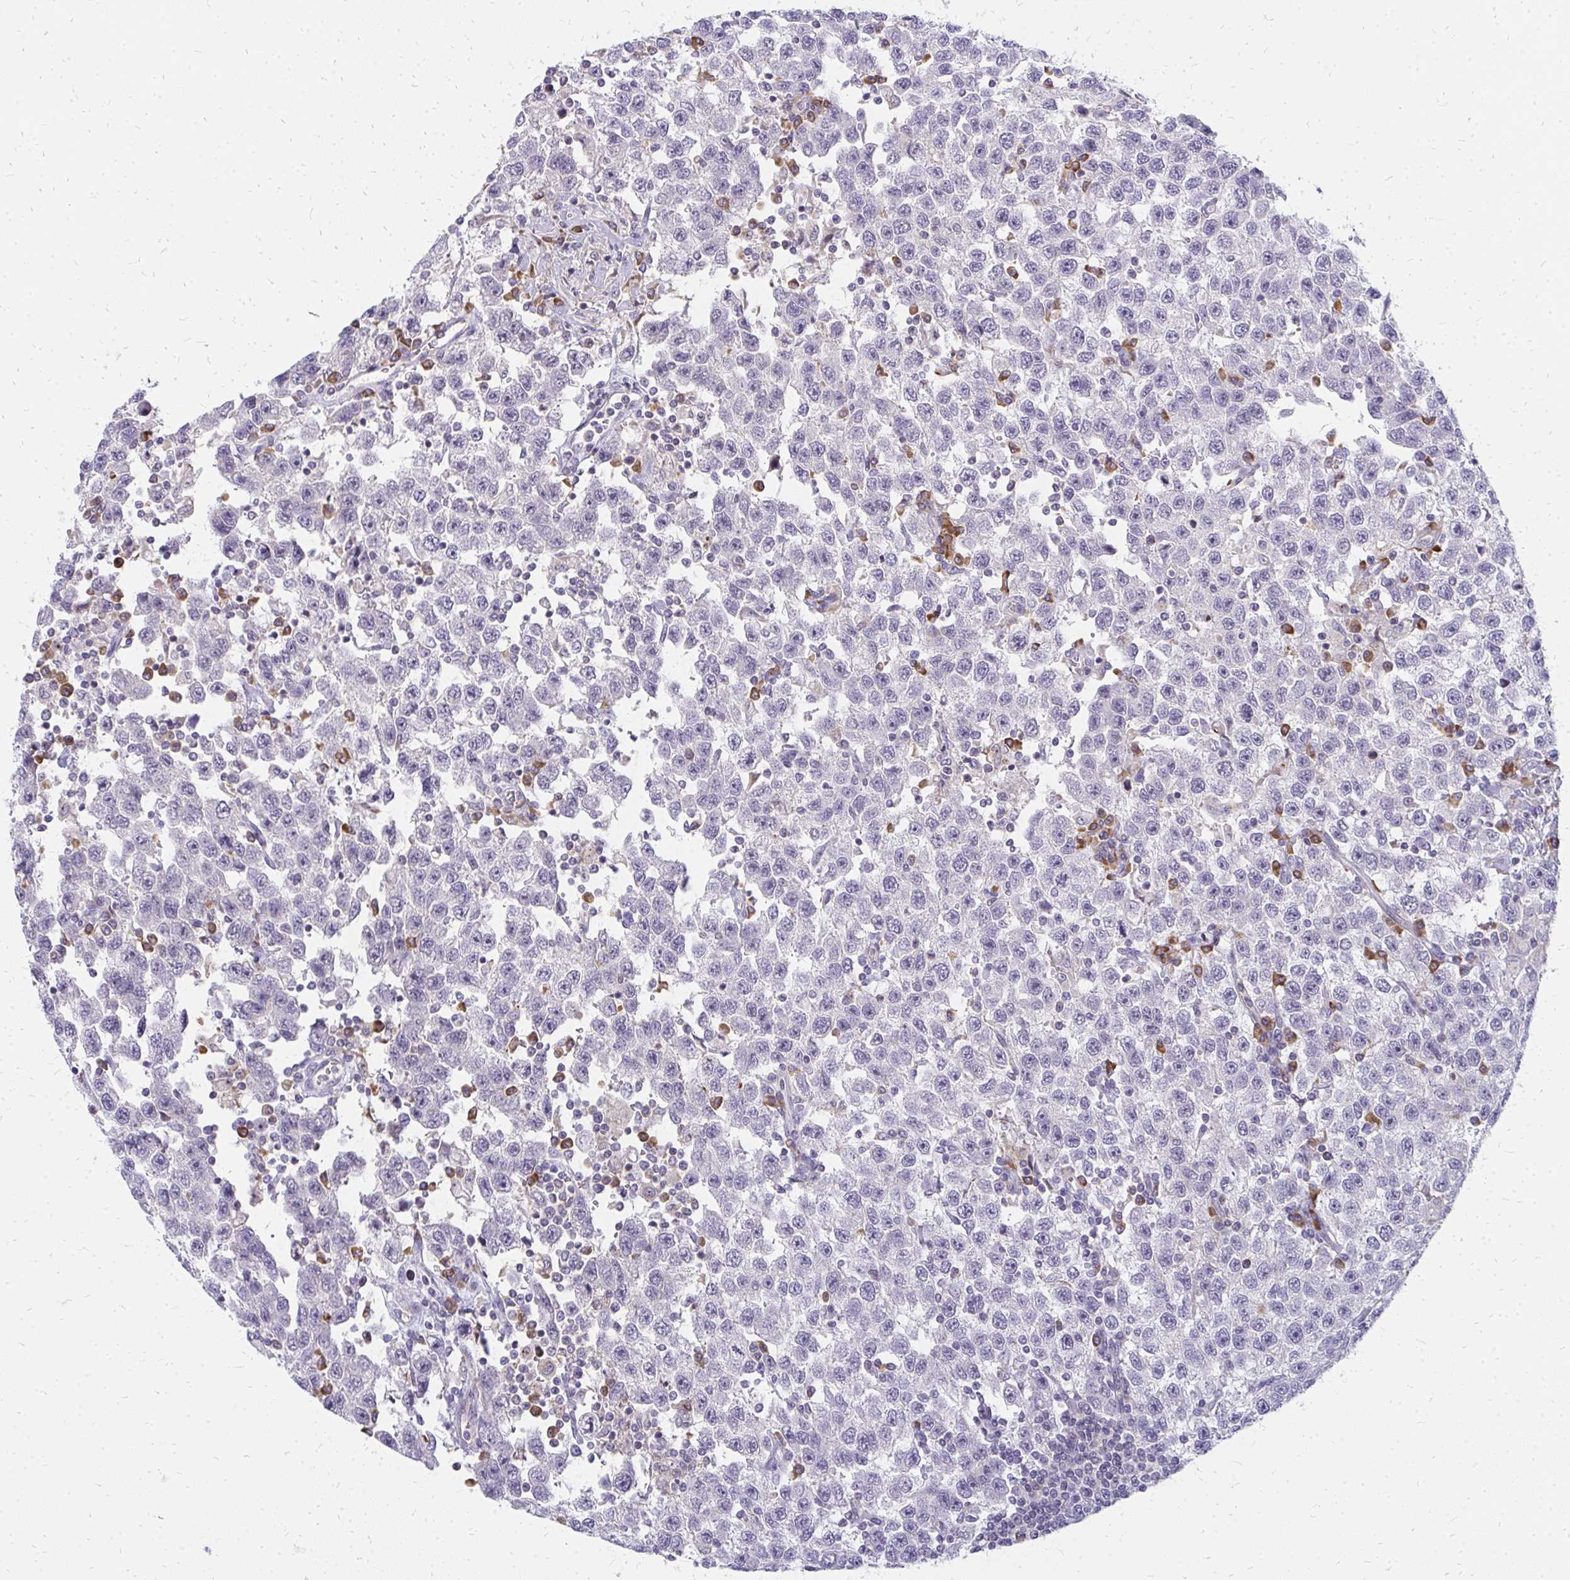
{"staining": {"intensity": "negative", "quantity": "none", "location": "none"}, "tissue": "testis cancer", "cell_type": "Tumor cells", "image_type": "cancer", "snomed": [{"axis": "morphology", "description": "Seminoma, NOS"}, {"axis": "topography", "description": "Testis"}], "caption": "There is no significant expression in tumor cells of testis seminoma. (DAB (3,3'-diaminobenzidine) immunohistochemistry, high magnification).", "gene": "FAM9A", "patient": {"sex": "male", "age": 41}}